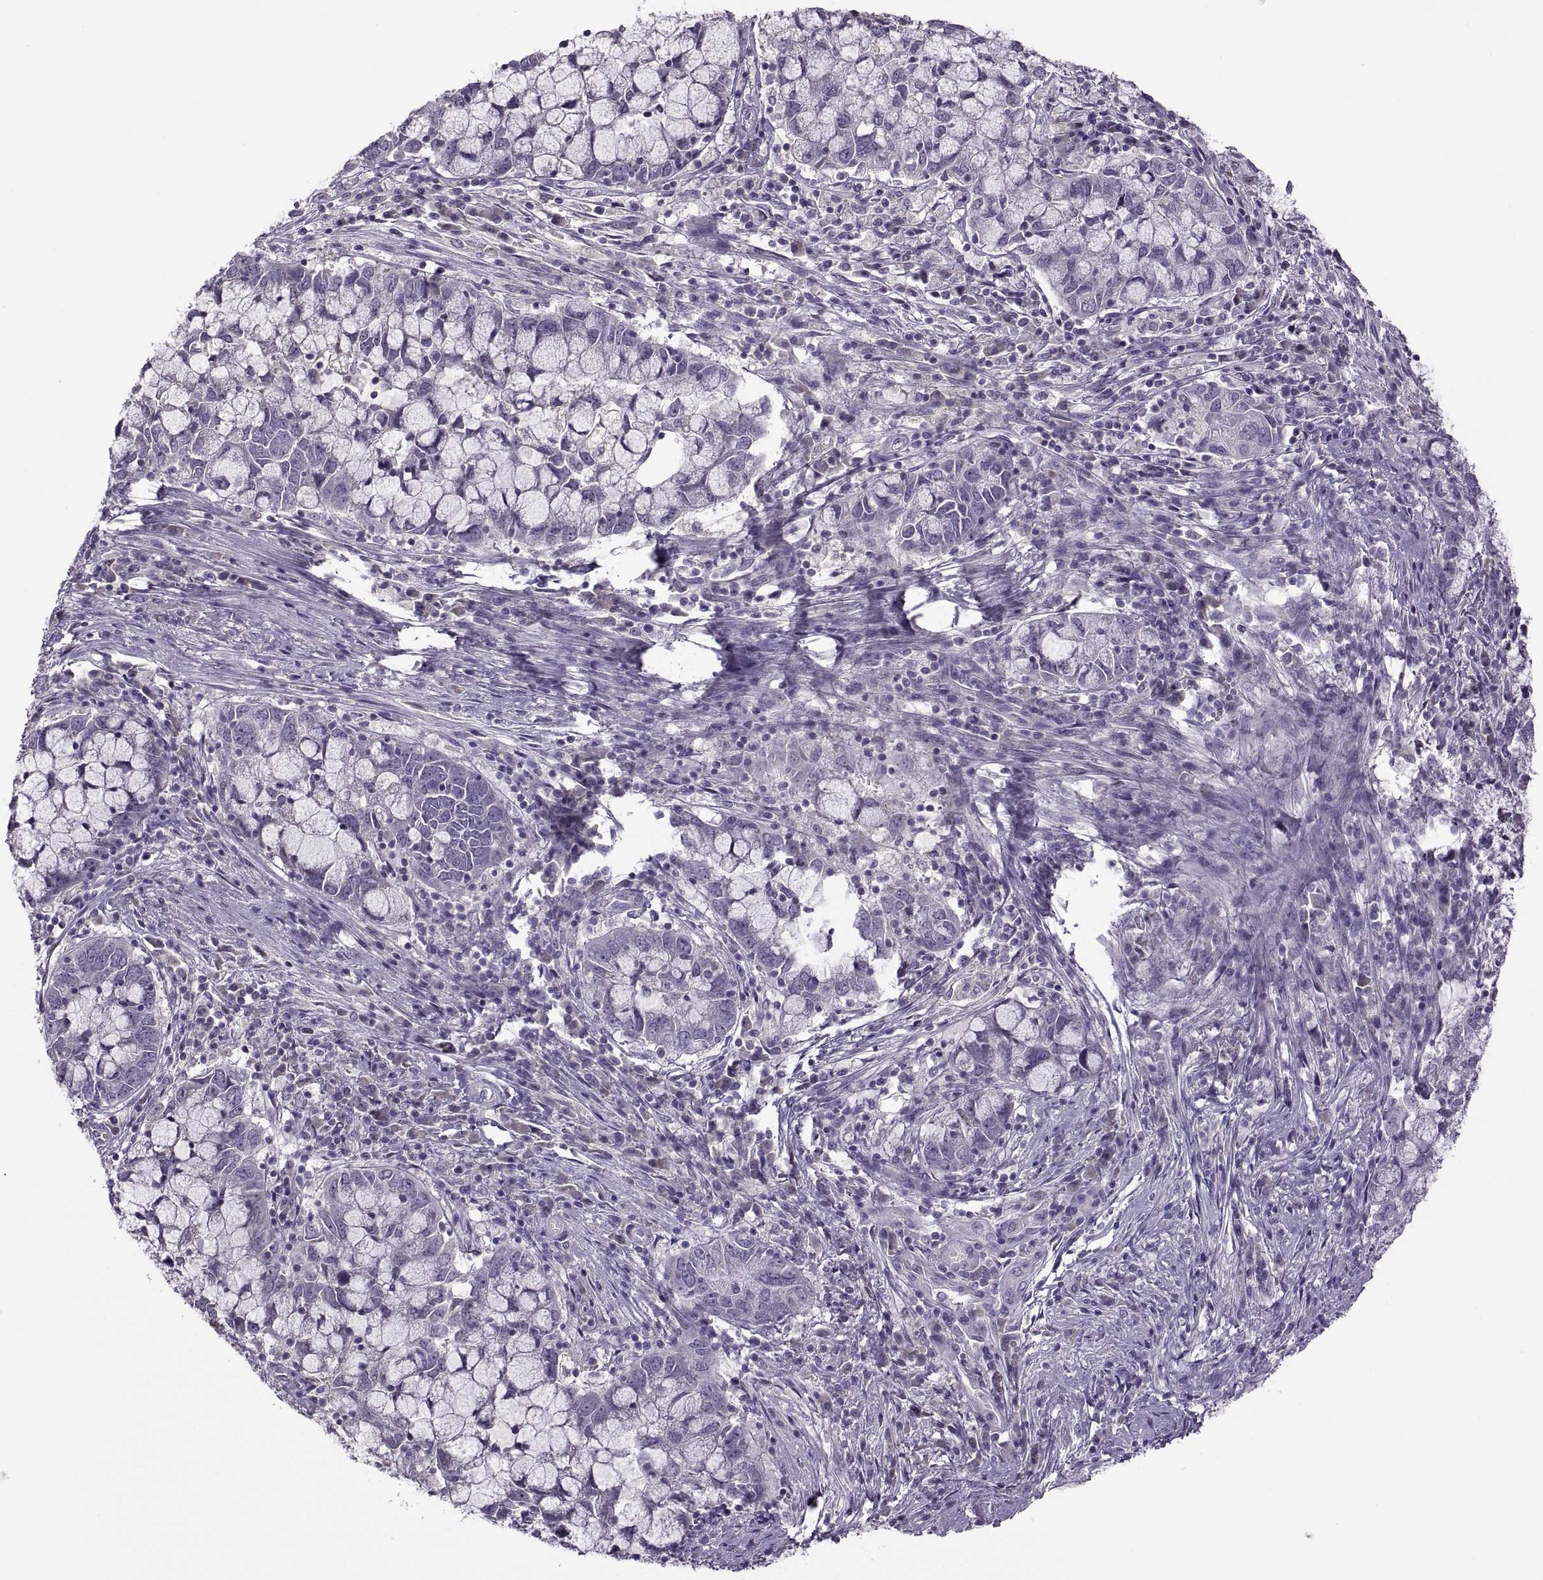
{"staining": {"intensity": "negative", "quantity": "none", "location": "none"}, "tissue": "cervical cancer", "cell_type": "Tumor cells", "image_type": "cancer", "snomed": [{"axis": "morphology", "description": "Adenocarcinoma, NOS"}, {"axis": "topography", "description": "Cervix"}], "caption": "High magnification brightfield microscopy of adenocarcinoma (cervical) stained with DAB (brown) and counterstained with hematoxylin (blue): tumor cells show no significant positivity.", "gene": "RSPH6A", "patient": {"sex": "female", "age": 40}}